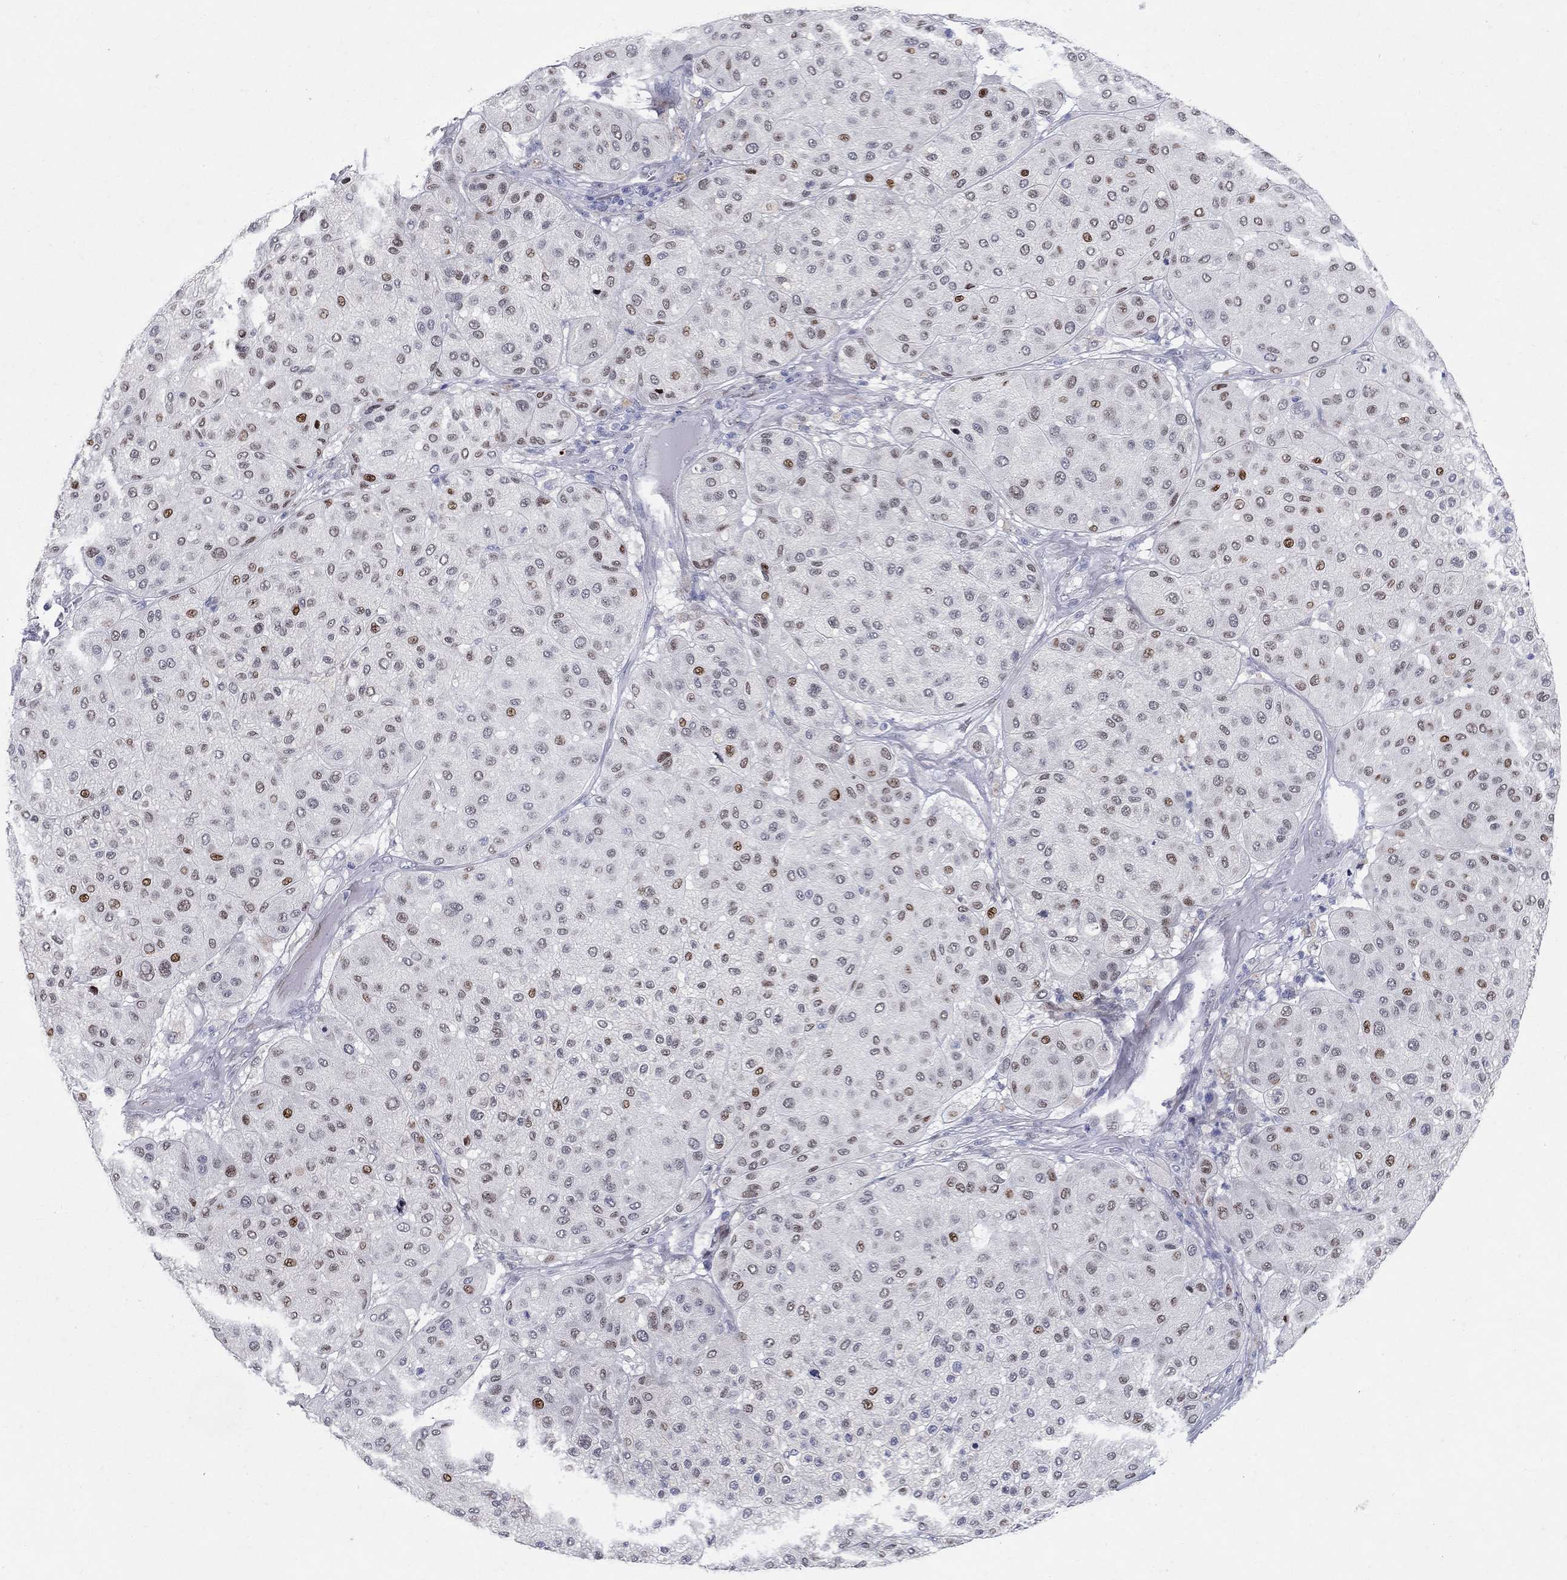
{"staining": {"intensity": "strong", "quantity": "<25%", "location": "nuclear"}, "tissue": "melanoma", "cell_type": "Tumor cells", "image_type": "cancer", "snomed": [{"axis": "morphology", "description": "Malignant melanoma, Metastatic site"}, {"axis": "topography", "description": "Smooth muscle"}], "caption": "Immunohistochemistry (IHC) image of human melanoma stained for a protein (brown), which demonstrates medium levels of strong nuclear staining in about <25% of tumor cells.", "gene": "RAPGEF5", "patient": {"sex": "male", "age": 41}}